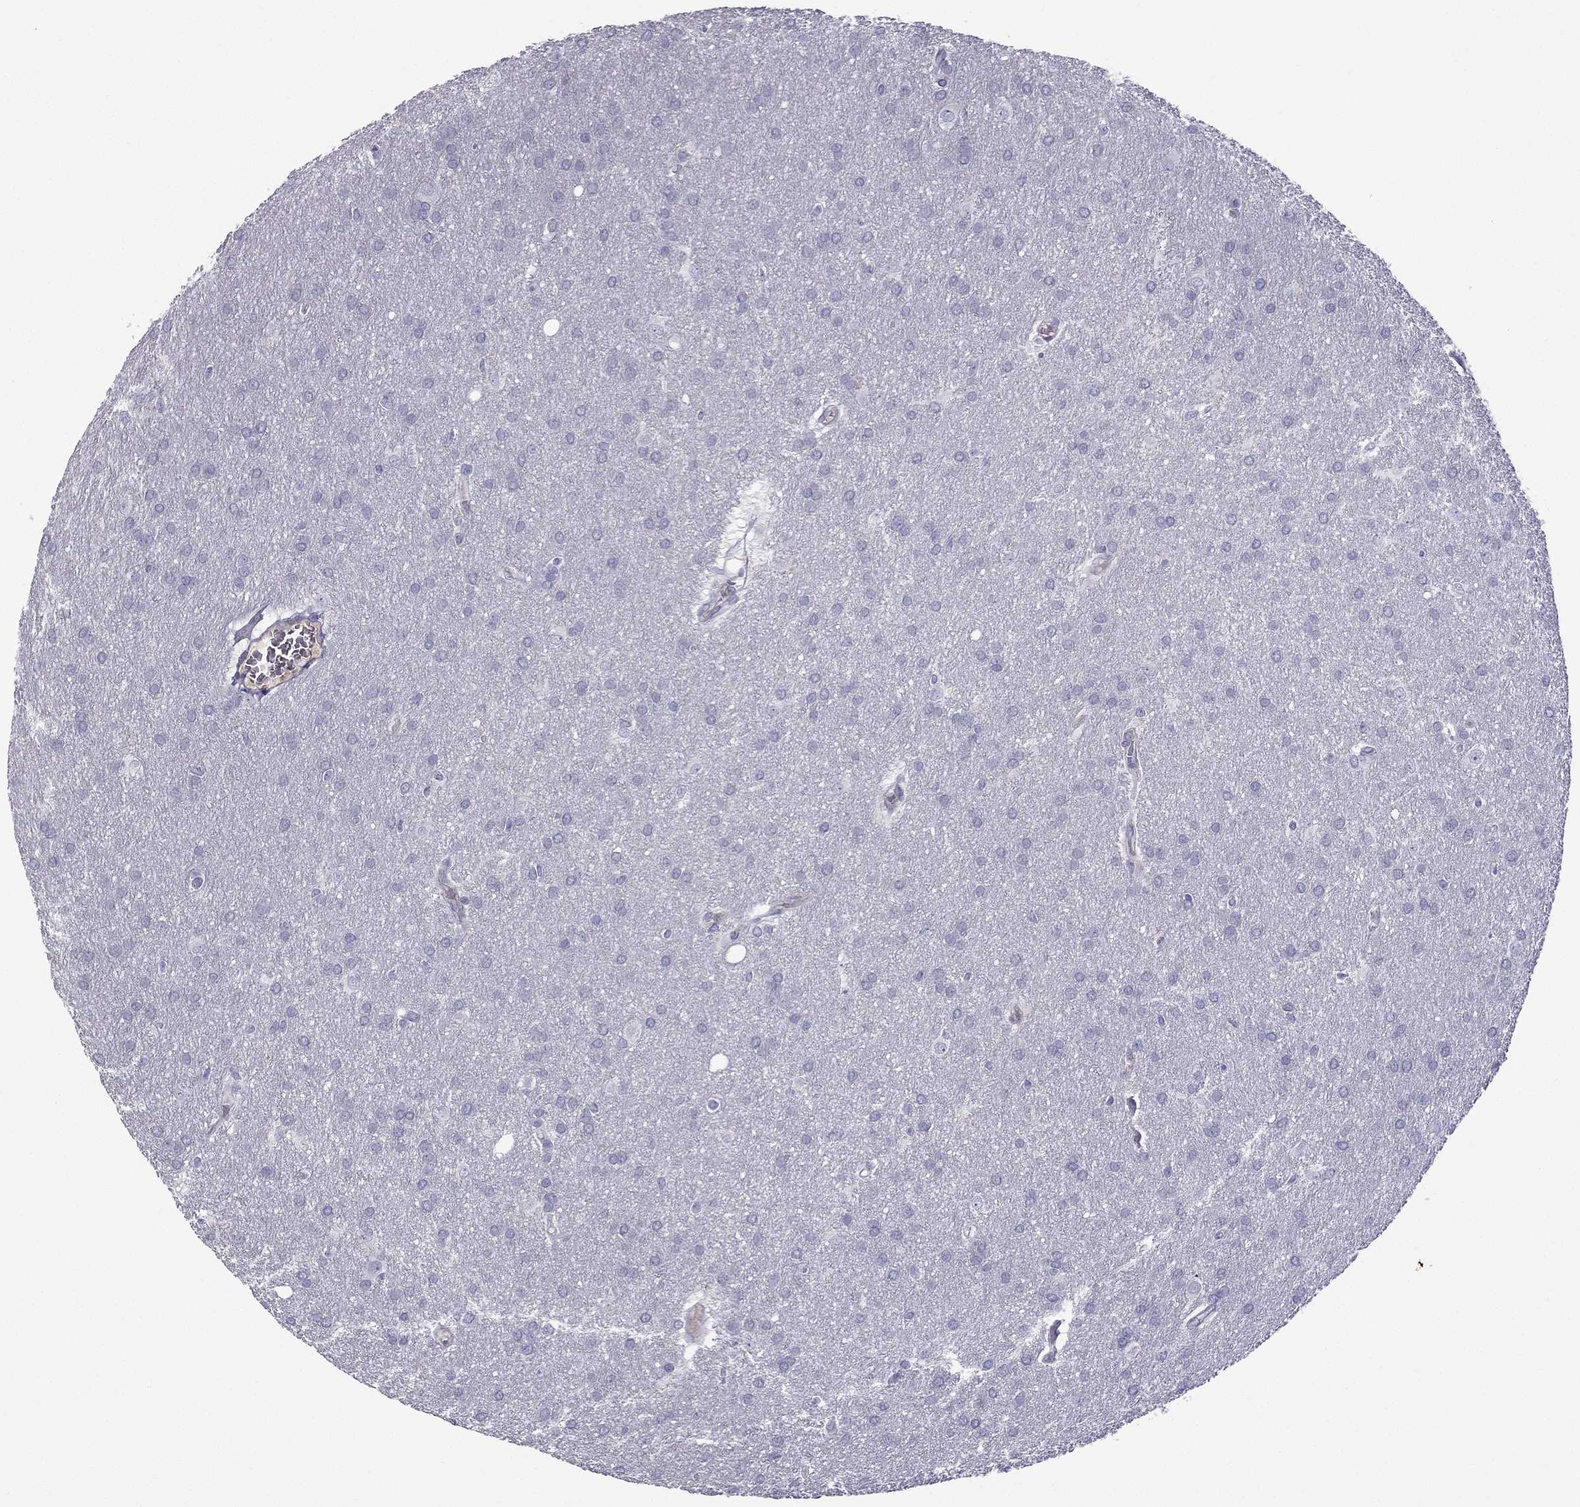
{"staining": {"intensity": "negative", "quantity": "none", "location": "none"}, "tissue": "glioma", "cell_type": "Tumor cells", "image_type": "cancer", "snomed": [{"axis": "morphology", "description": "Glioma, malignant, Low grade"}, {"axis": "topography", "description": "Brain"}], "caption": "There is no significant expression in tumor cells of malignant glioma (low-grade).", "gene": "STOML3", "patient": {"sex": "female", "age": 32}}